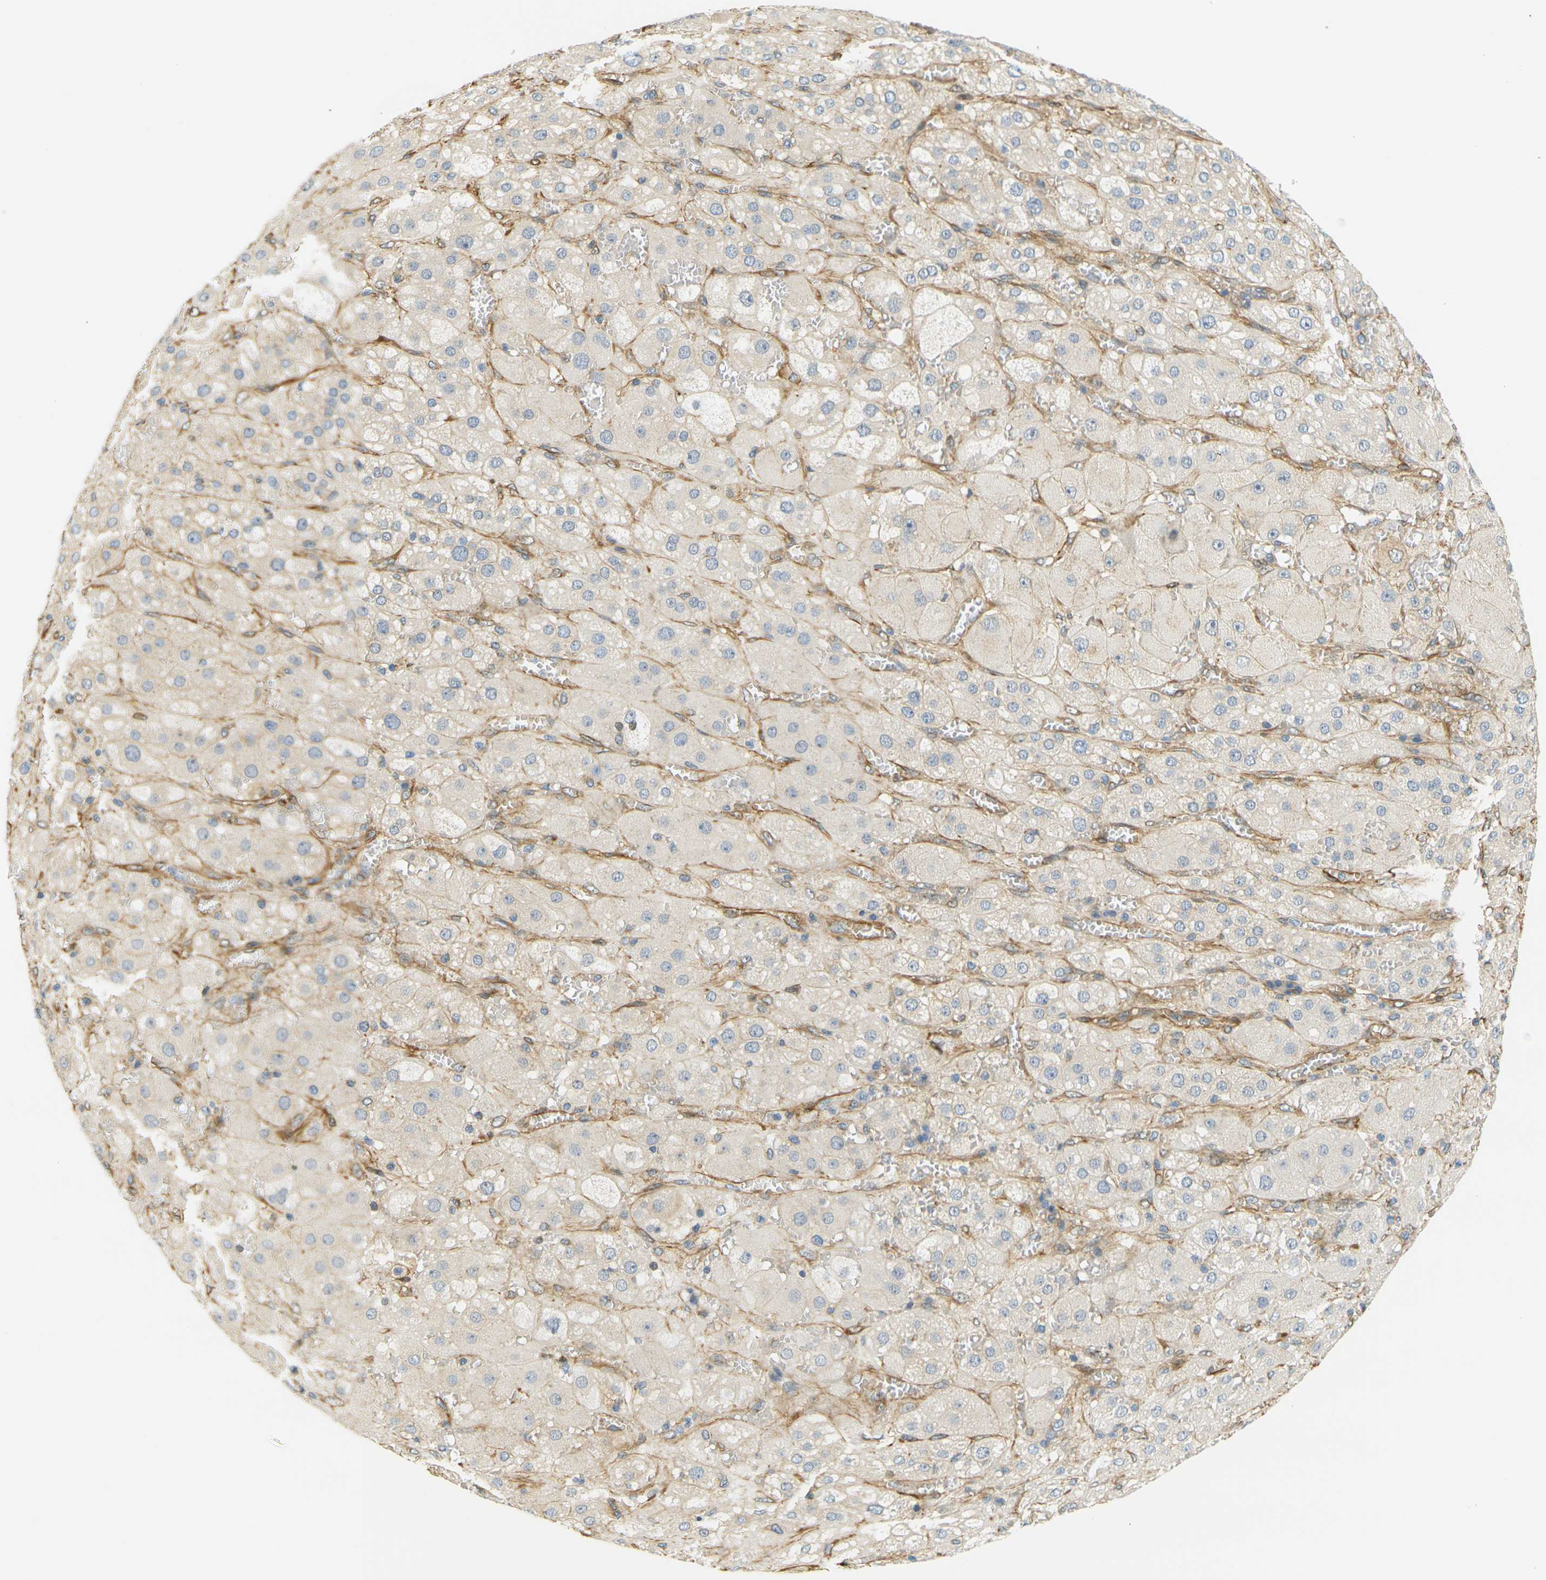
{"staining": {"intensity": "moderate", "quantity": "25%-75%", "location": "cytoplasmic/membranous"}, "tissue": "adrenal gland", "cell_type": "Glandular cells", "image_type": "normal", "snomed": [{"axis": "morphology", "description": "Normal tissue, NOS"}, {"axis": "topography", "description": "Adrenal gland"}], "caption": "A micrograph of human adrenal gland stained for a protein displays moderate cytoplasmic/membranous brown staining in glandular cells. Immunohistochemistry stains the protein of interest in brown and the nuclei are stained blue.", "gene": "CYTH3", "patient": {"sex": "female", "age": 47}}